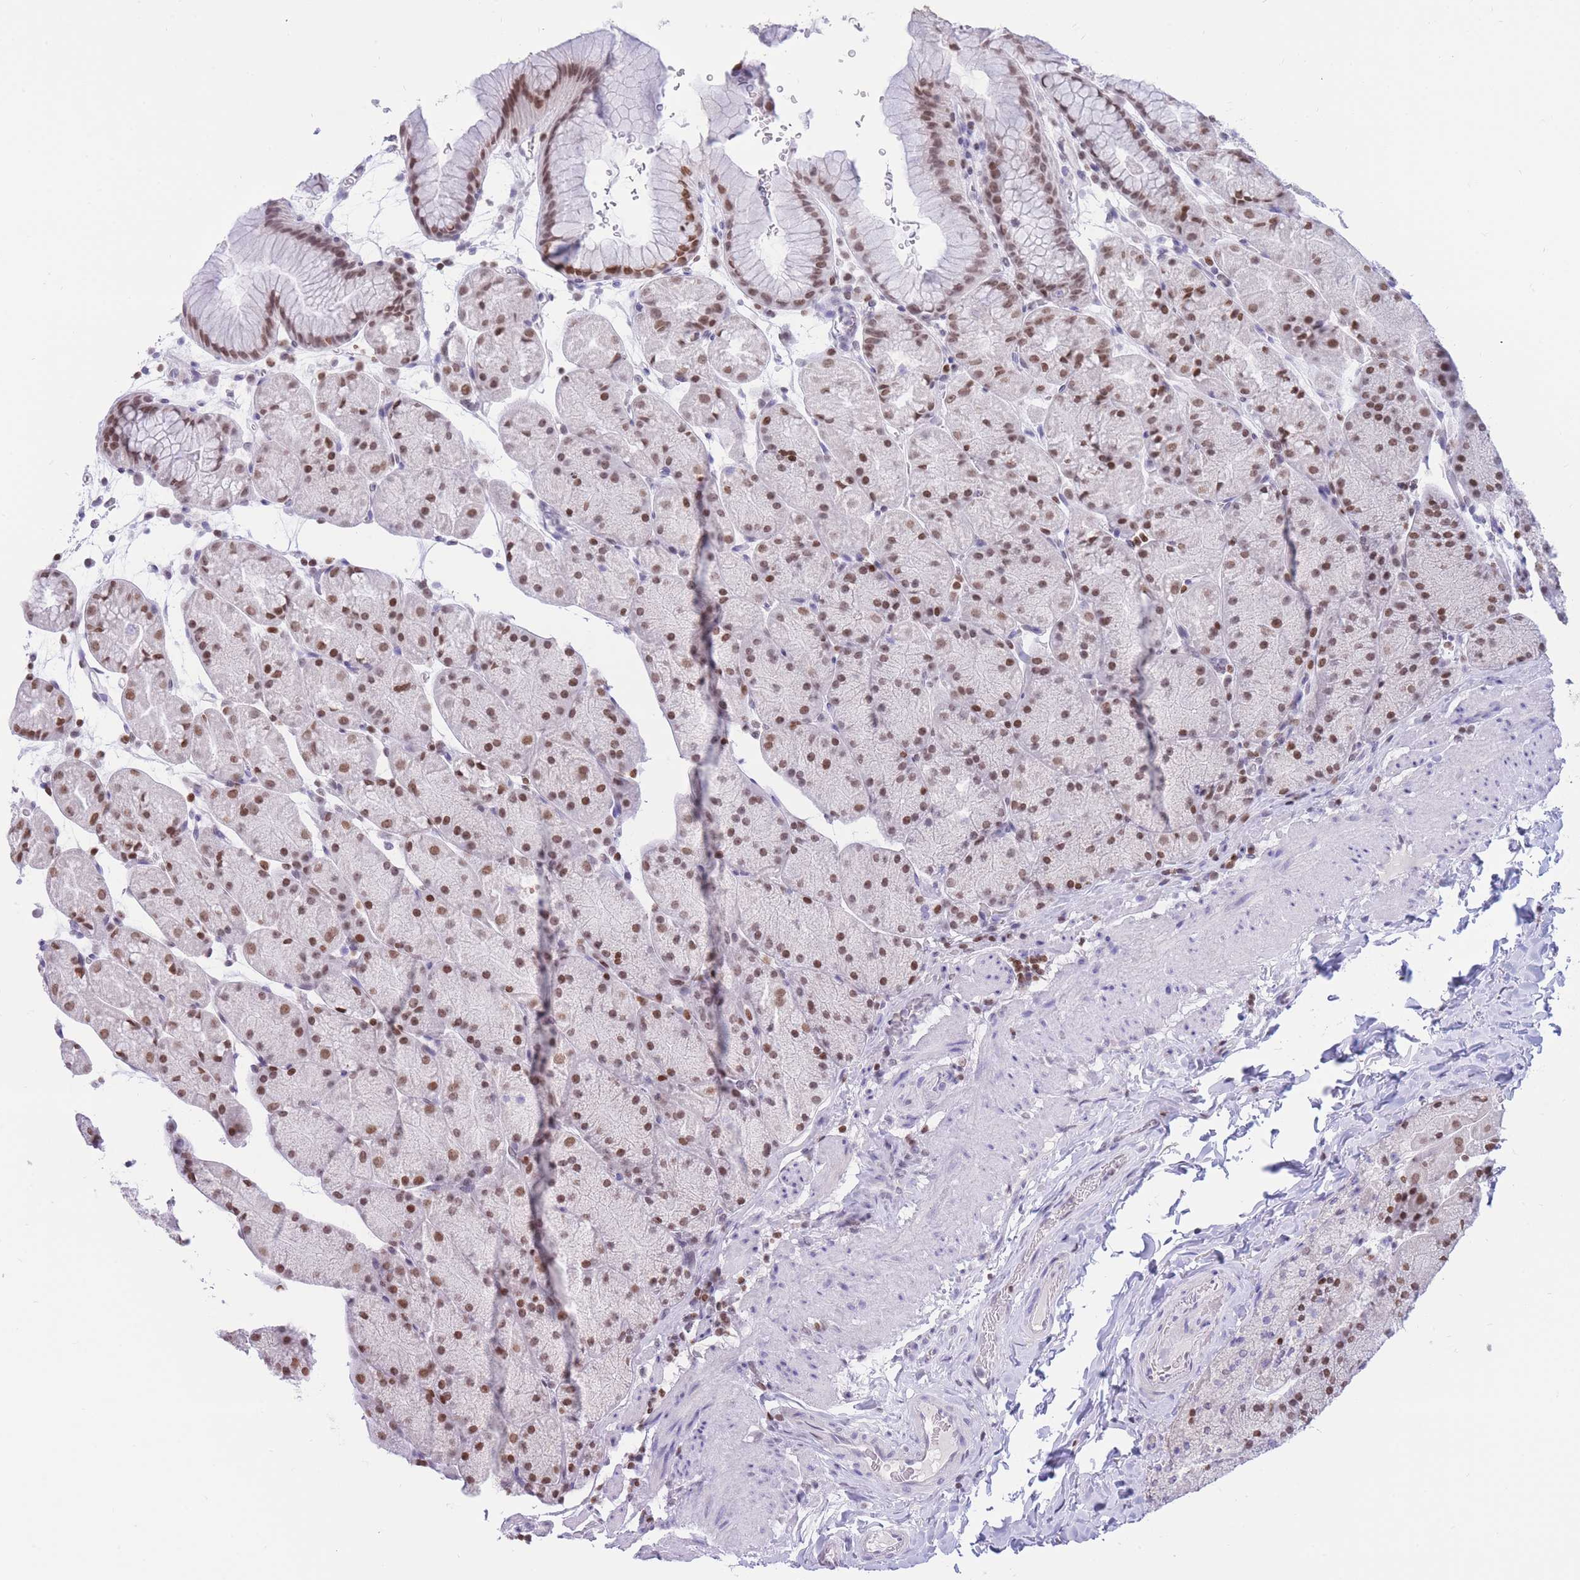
{"staining": {"intensity": "moderate", "quantity": ">75%", "location": "nuclear"}, "tissue": "stomach", "cell_type": "Glandular cells", "image_type": "normal", "snomed": [{"axis": "morphology", "description": "Normal tissue, NOS"}, {"axis": "topography", "description": "Stomach, upper"}, {"axis": "topography", "description": "Stomach, lower"}], "caption": "A brown stain highlights moderate nuclear expression of a protein in glandular cells of benign stomach. (DAB IHC with brightfield microscopy, high magnification).", "gene": "HMGN1", "patient": {"sex": "male", "age": 67}}